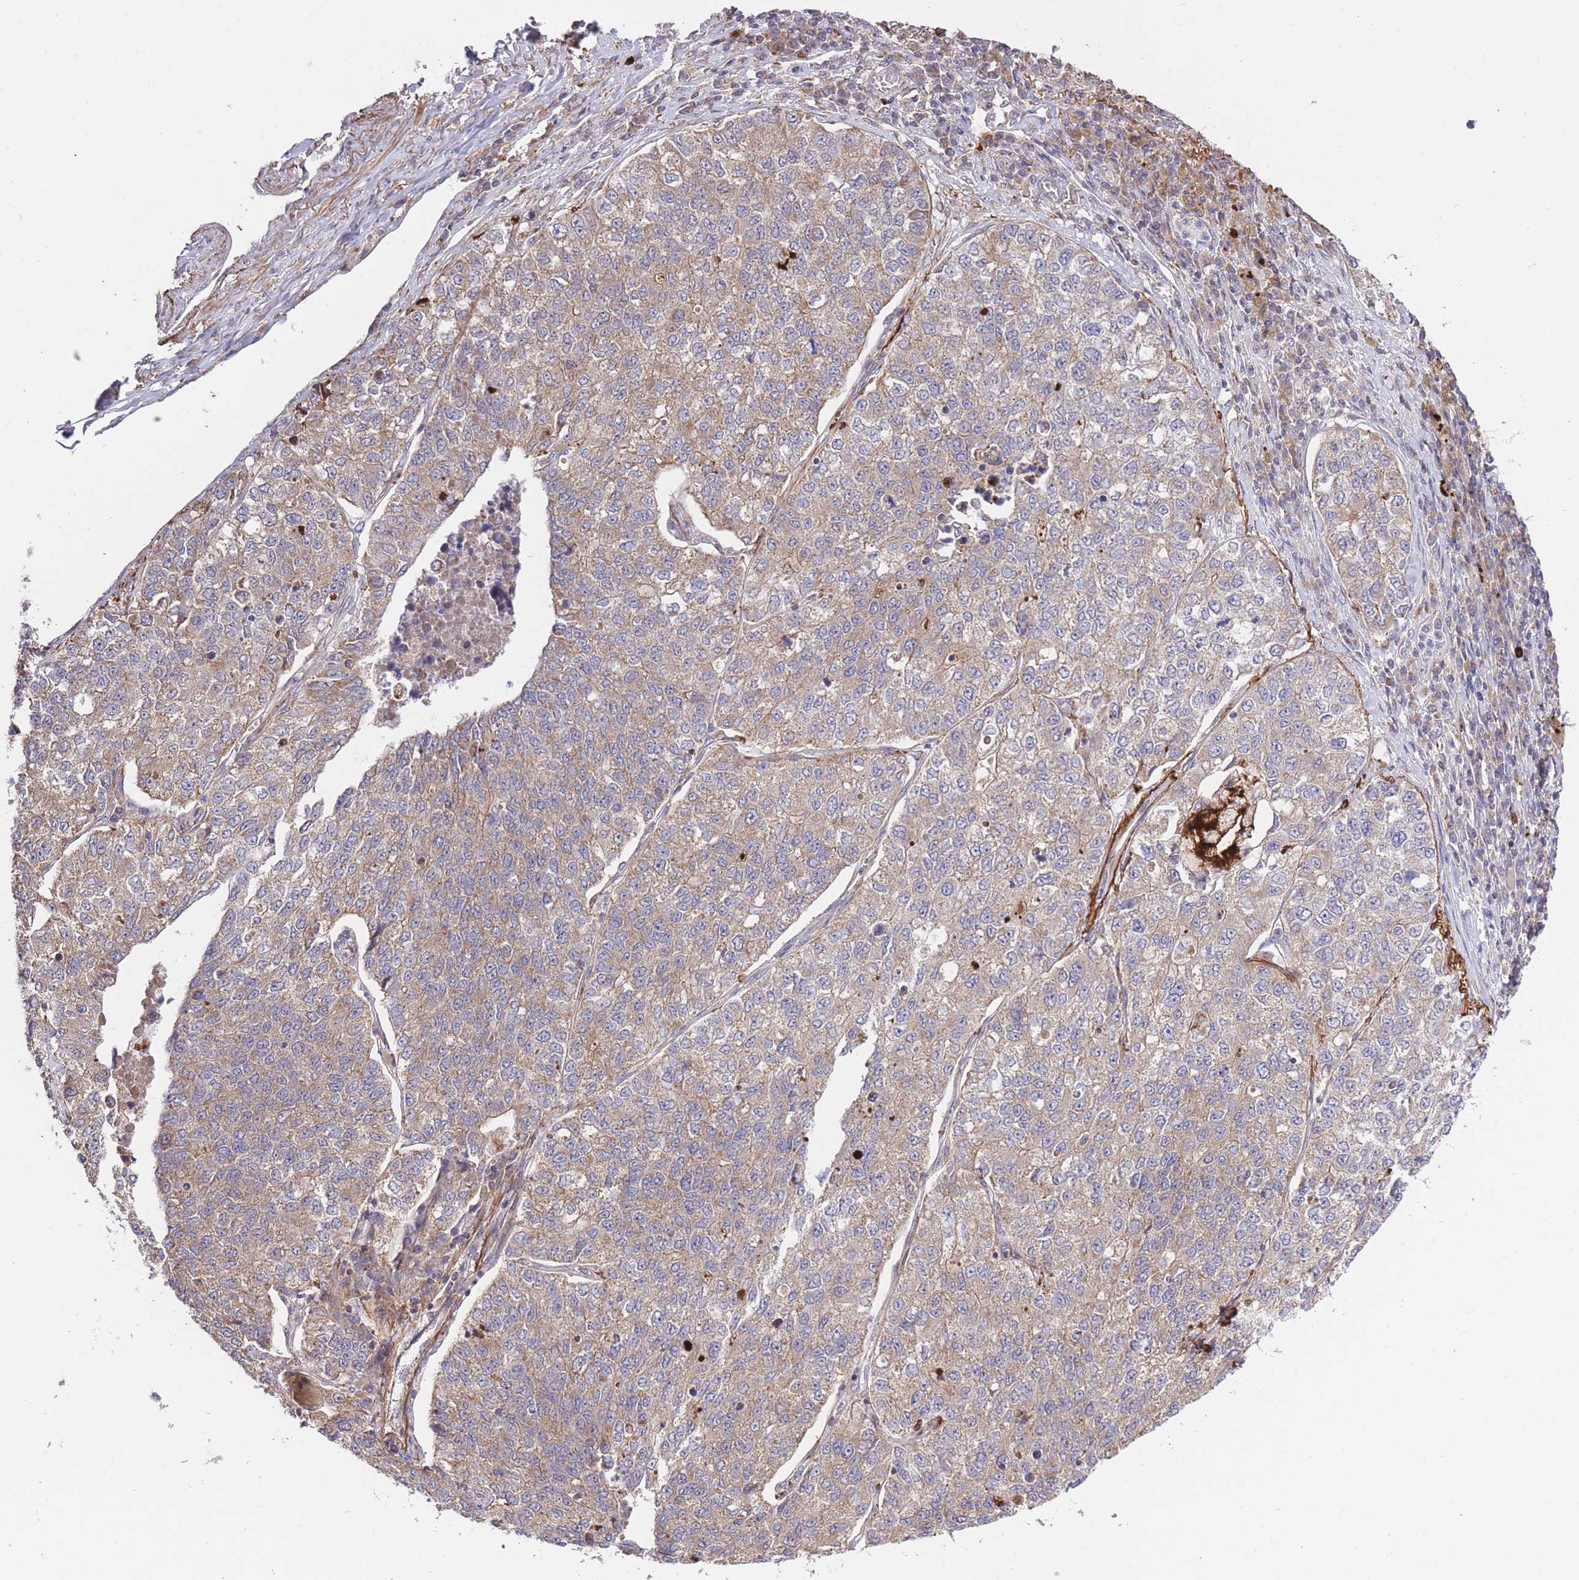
{"staining": {"intensity": "weak", "quantity": ">75%", "location": "cytoplasmic/membranous"}, "tissue": "lung cancer", "cell_type": "Tumor cells", "image_type": "cancer", "snomed": [{"axis": "morphology", "description": "Adenocarcinoma, NOS"}, {"axis": "topography", "description": "Lung"}], "caption": "Lung adenocarcinoma tissue reveals weak cytoplasmic/membranous staining in about >75% of tumor cells, visualized by immunohistochemistry. (DAB (3,3'-diaminobenzidine) IHC, brown staining for protein, blue staining for nuclei).", "gene": "ATP13A2", "patient": {"sex": "male", "age": 49}}